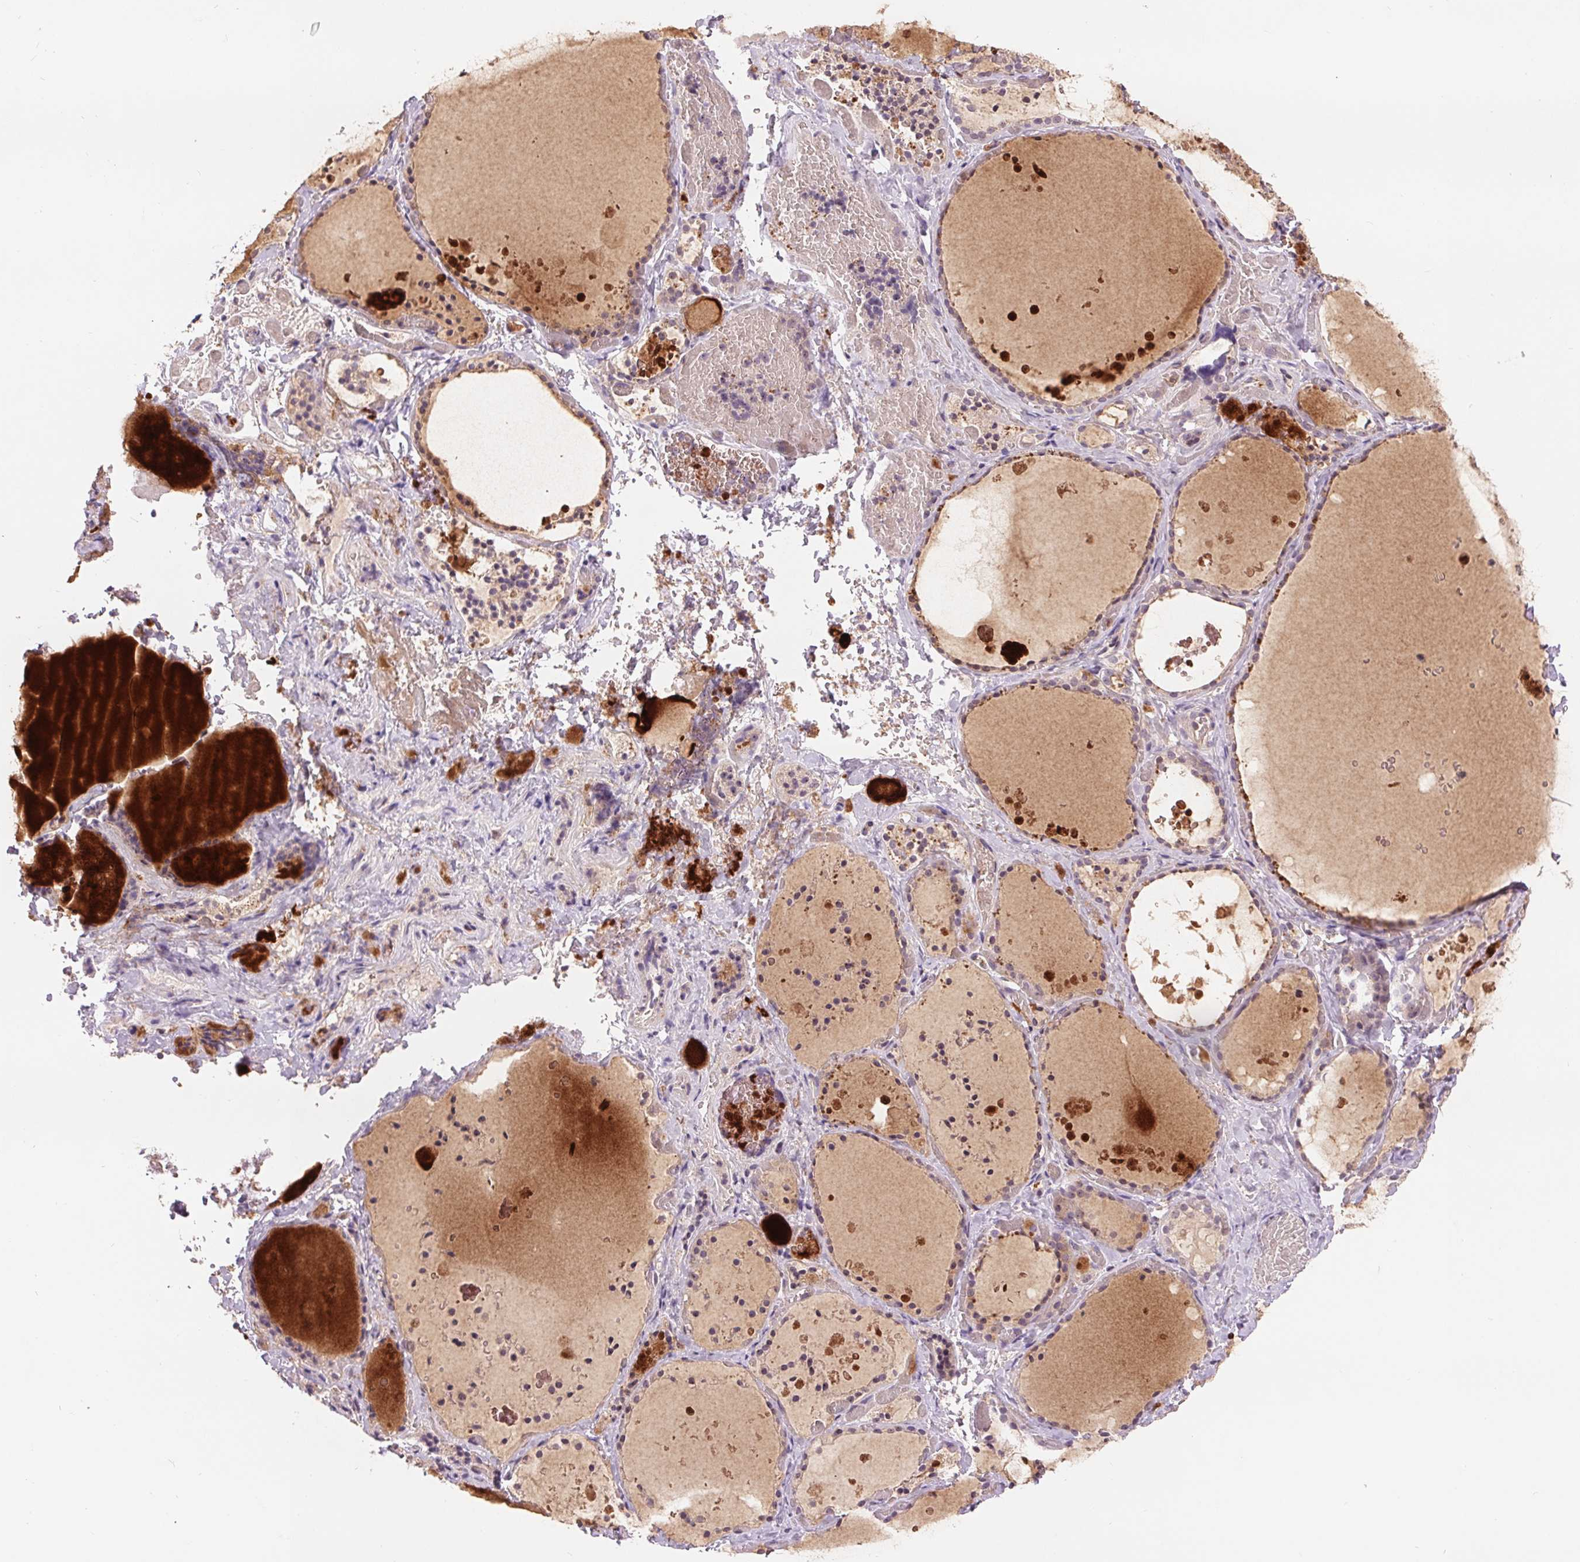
{"staining": {"intensity": "moderate", "quantity": "<25%", "location": "cytoplasmic/membranous"}, "tissue": "thyroid gland", "cell_type": "Glandular cells", "image_type": "normal", "snomed": [{"axis": "morphology", "description": "Normal tissue, NOS"}, {"axis": "topography", "description": "Thyroid gland"}], "caption": "The micrograph displays immunohistochemical staining of benign thyroid gland. There is moderate cytoplasmic/membranous expression is identified in approximately <25% of glandular cells.", "gene": "RANBP3L", "patient": {"sex": "female", "age": 56}}